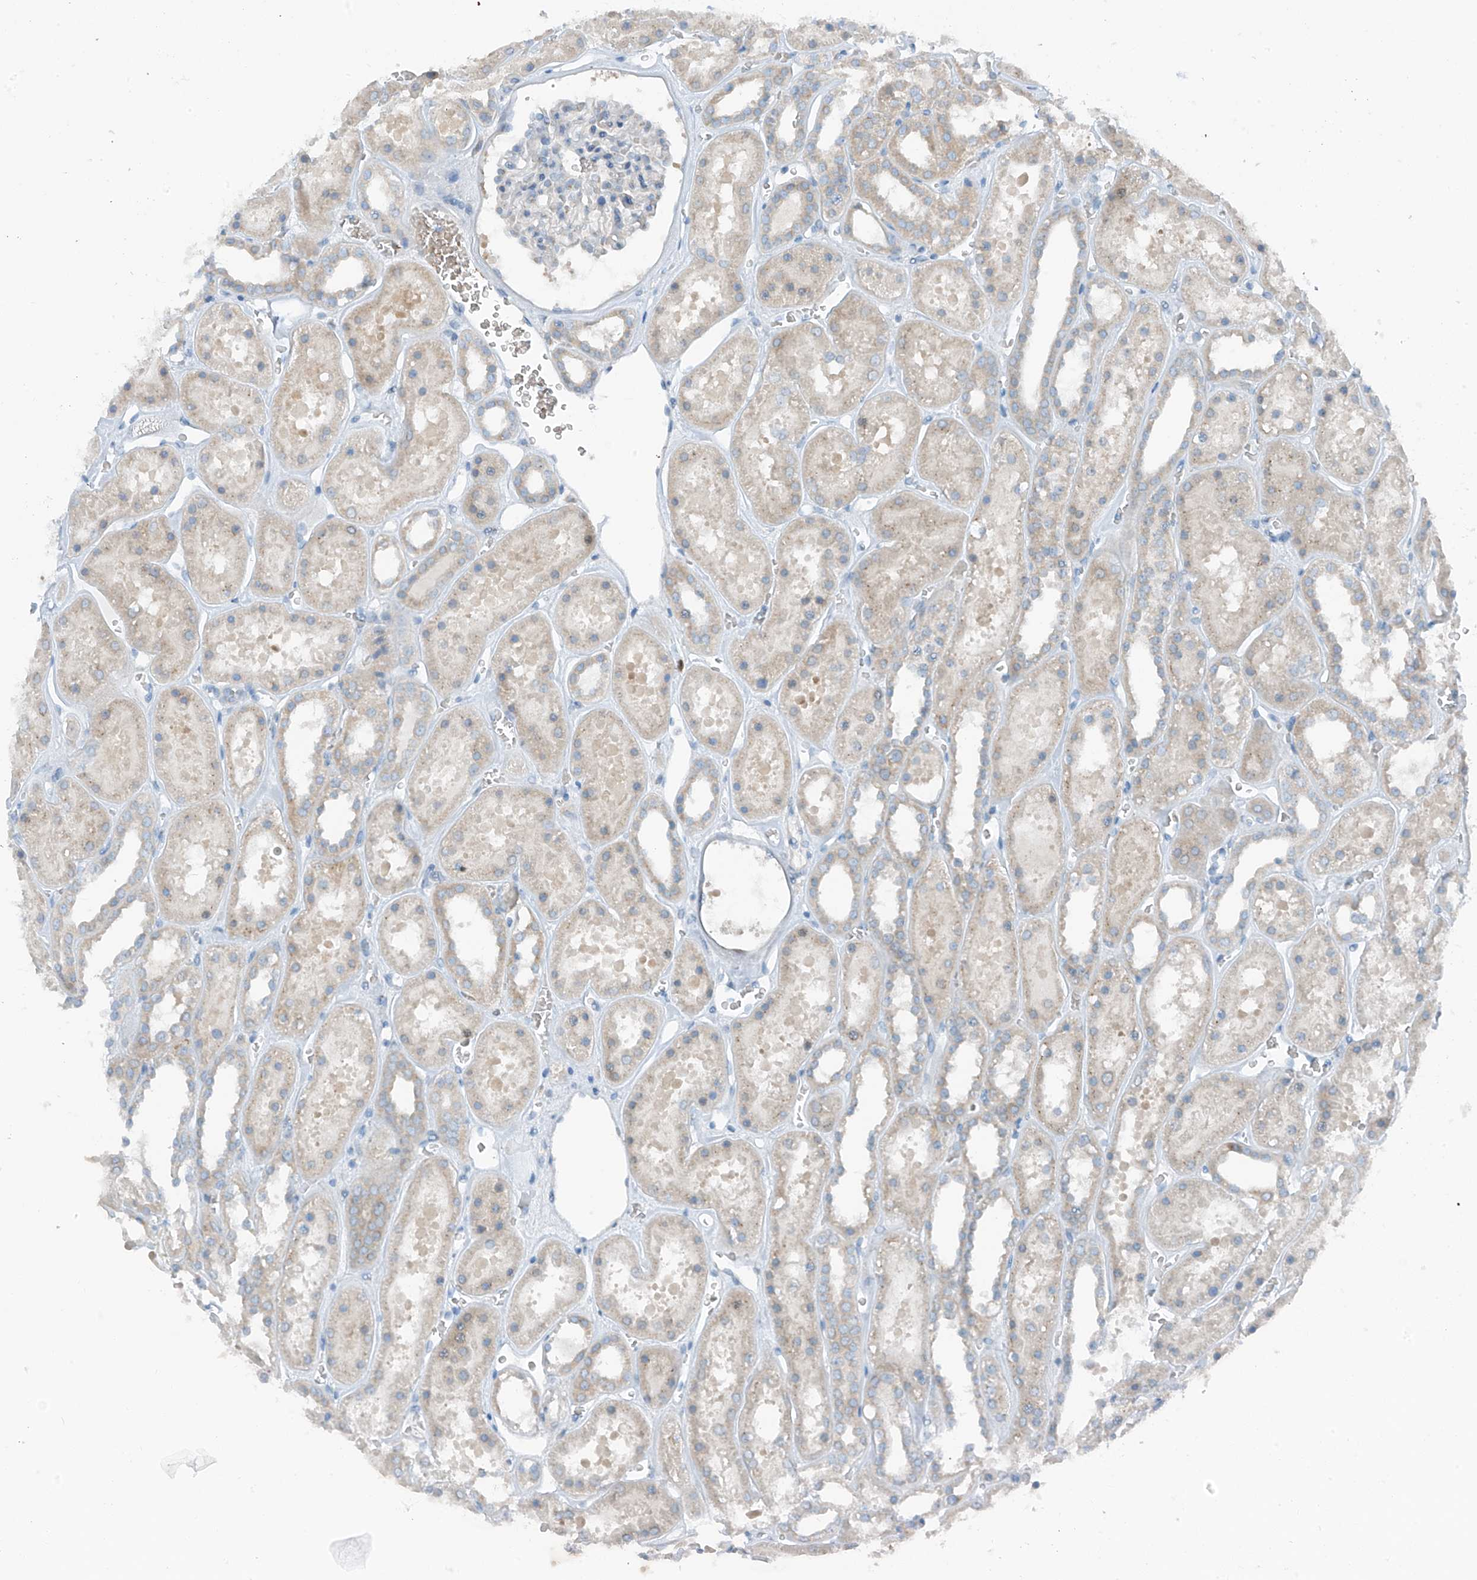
{"staining": {"intensity": "negative", "quantity": "none", "location": "none"}, "tissue": "kidney", "cell_type": "Cells in glomeruli", "image_type": "normal", "snomed": [{"axis": "morphology", "description": "Normal tissue, NOS"}, {"axis": "topography", "description": "Kidney"}], "caption": "IHC photomicrograph of unremarkable human kidney stained for a protein (brown), which exhibits no expression in cells in glomeruli.", "gene": "SLC12A6", "patient": {"sex": "female", "age": 41}}